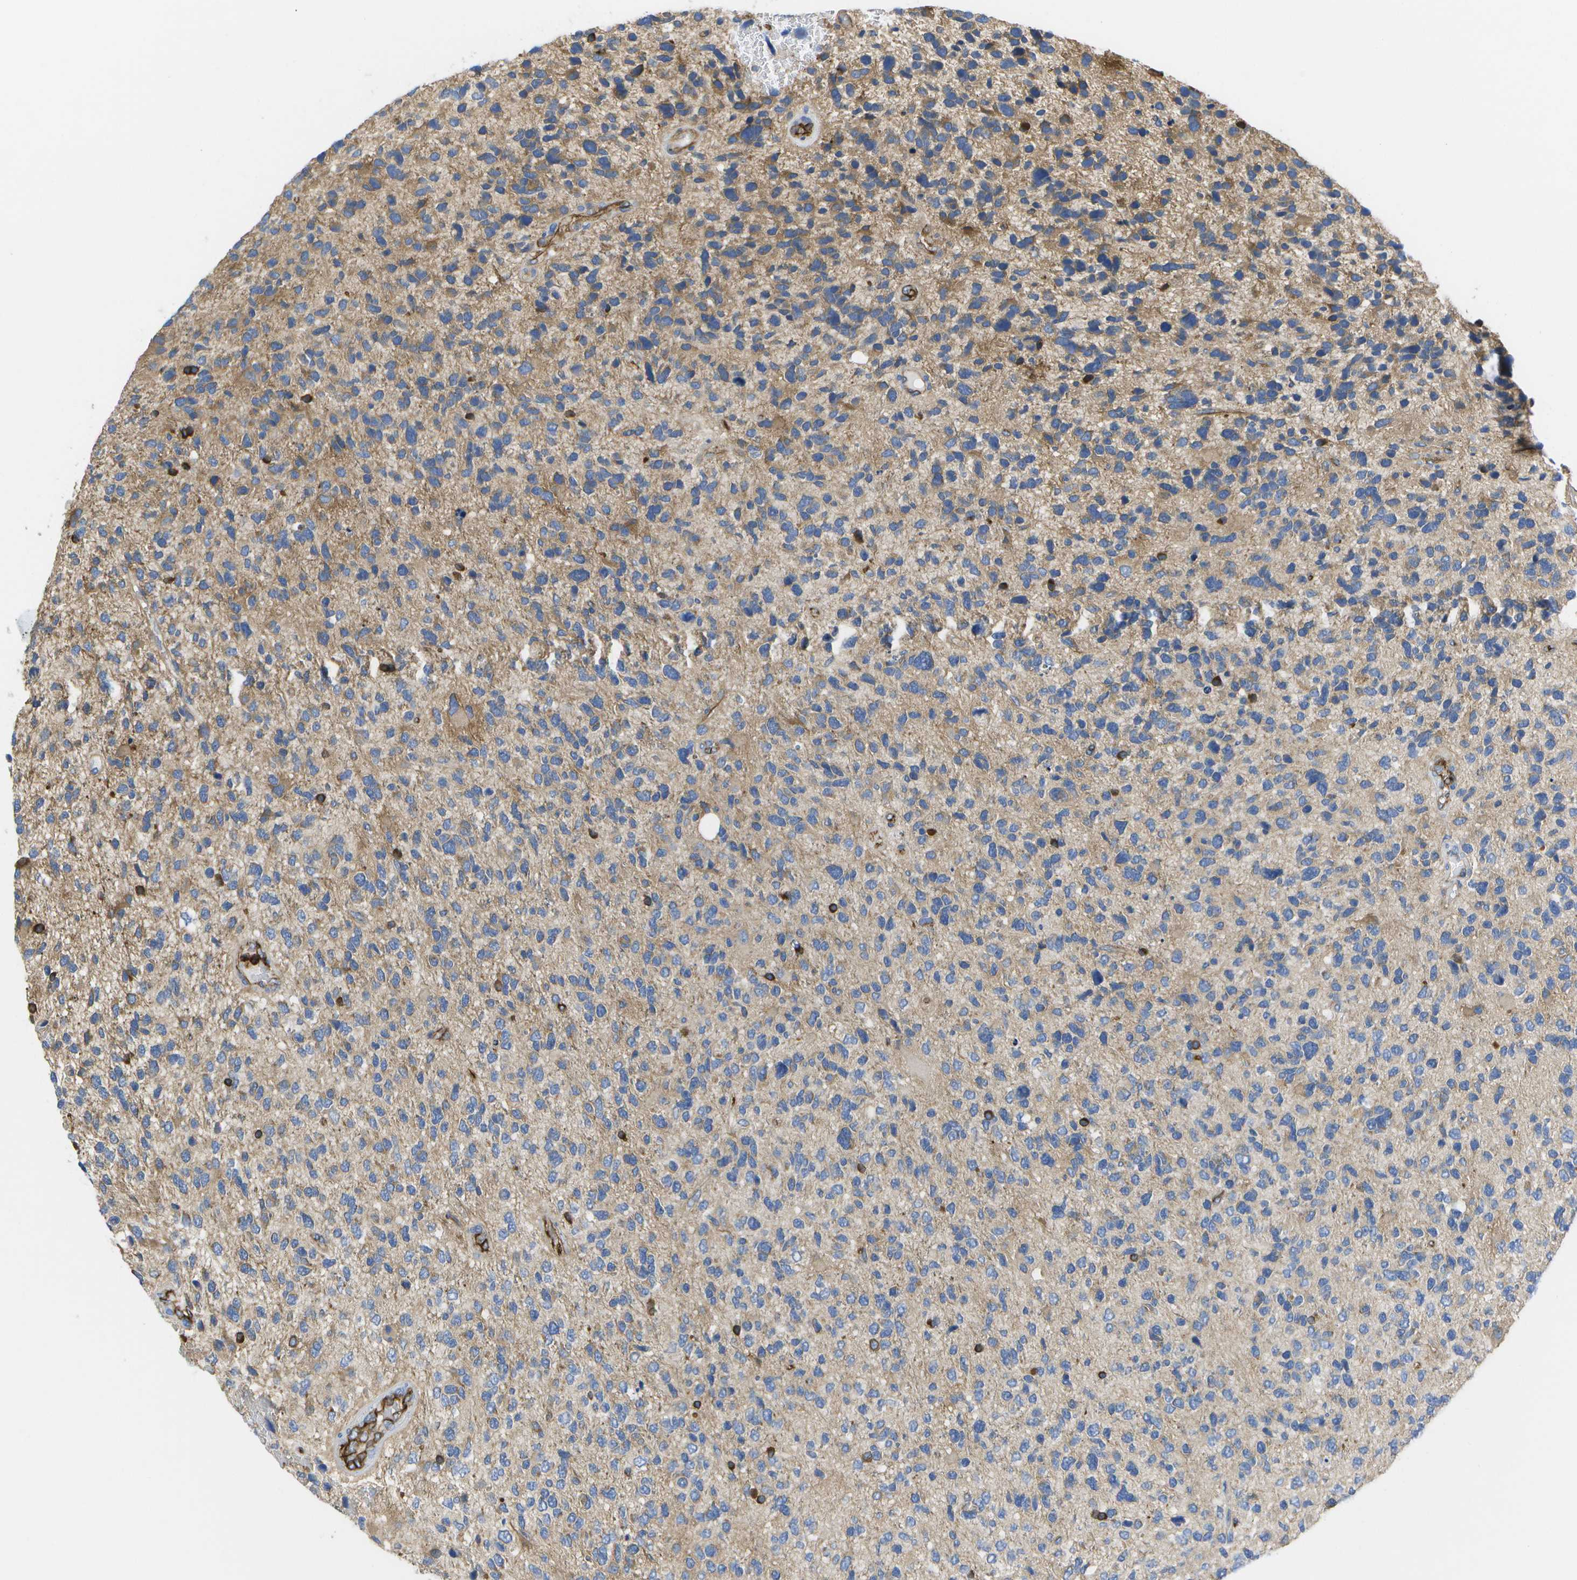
{"staining": {"intensity": "moderate", "quantity": "25%-75%", "location": "cytoplasmic/membranous"}, "tissue": "glioma", "cell_type": "Tumor cells", "image_type": "cancer", "snomed": [{"axis": "morphology", "description": "Glioma, malignant, High grade"}, {"axis": "topography", "description": "Brain"}], "caption": "The photomicrograph displays immunohistochemical staining of malignant glioma (high-grade). There is moderate cytoplasmic/membranous staining is appreciated in about 25%-75% of tumor cells.", "gene": "DYSF", "patient": {"sex": "female", "age": 58}}